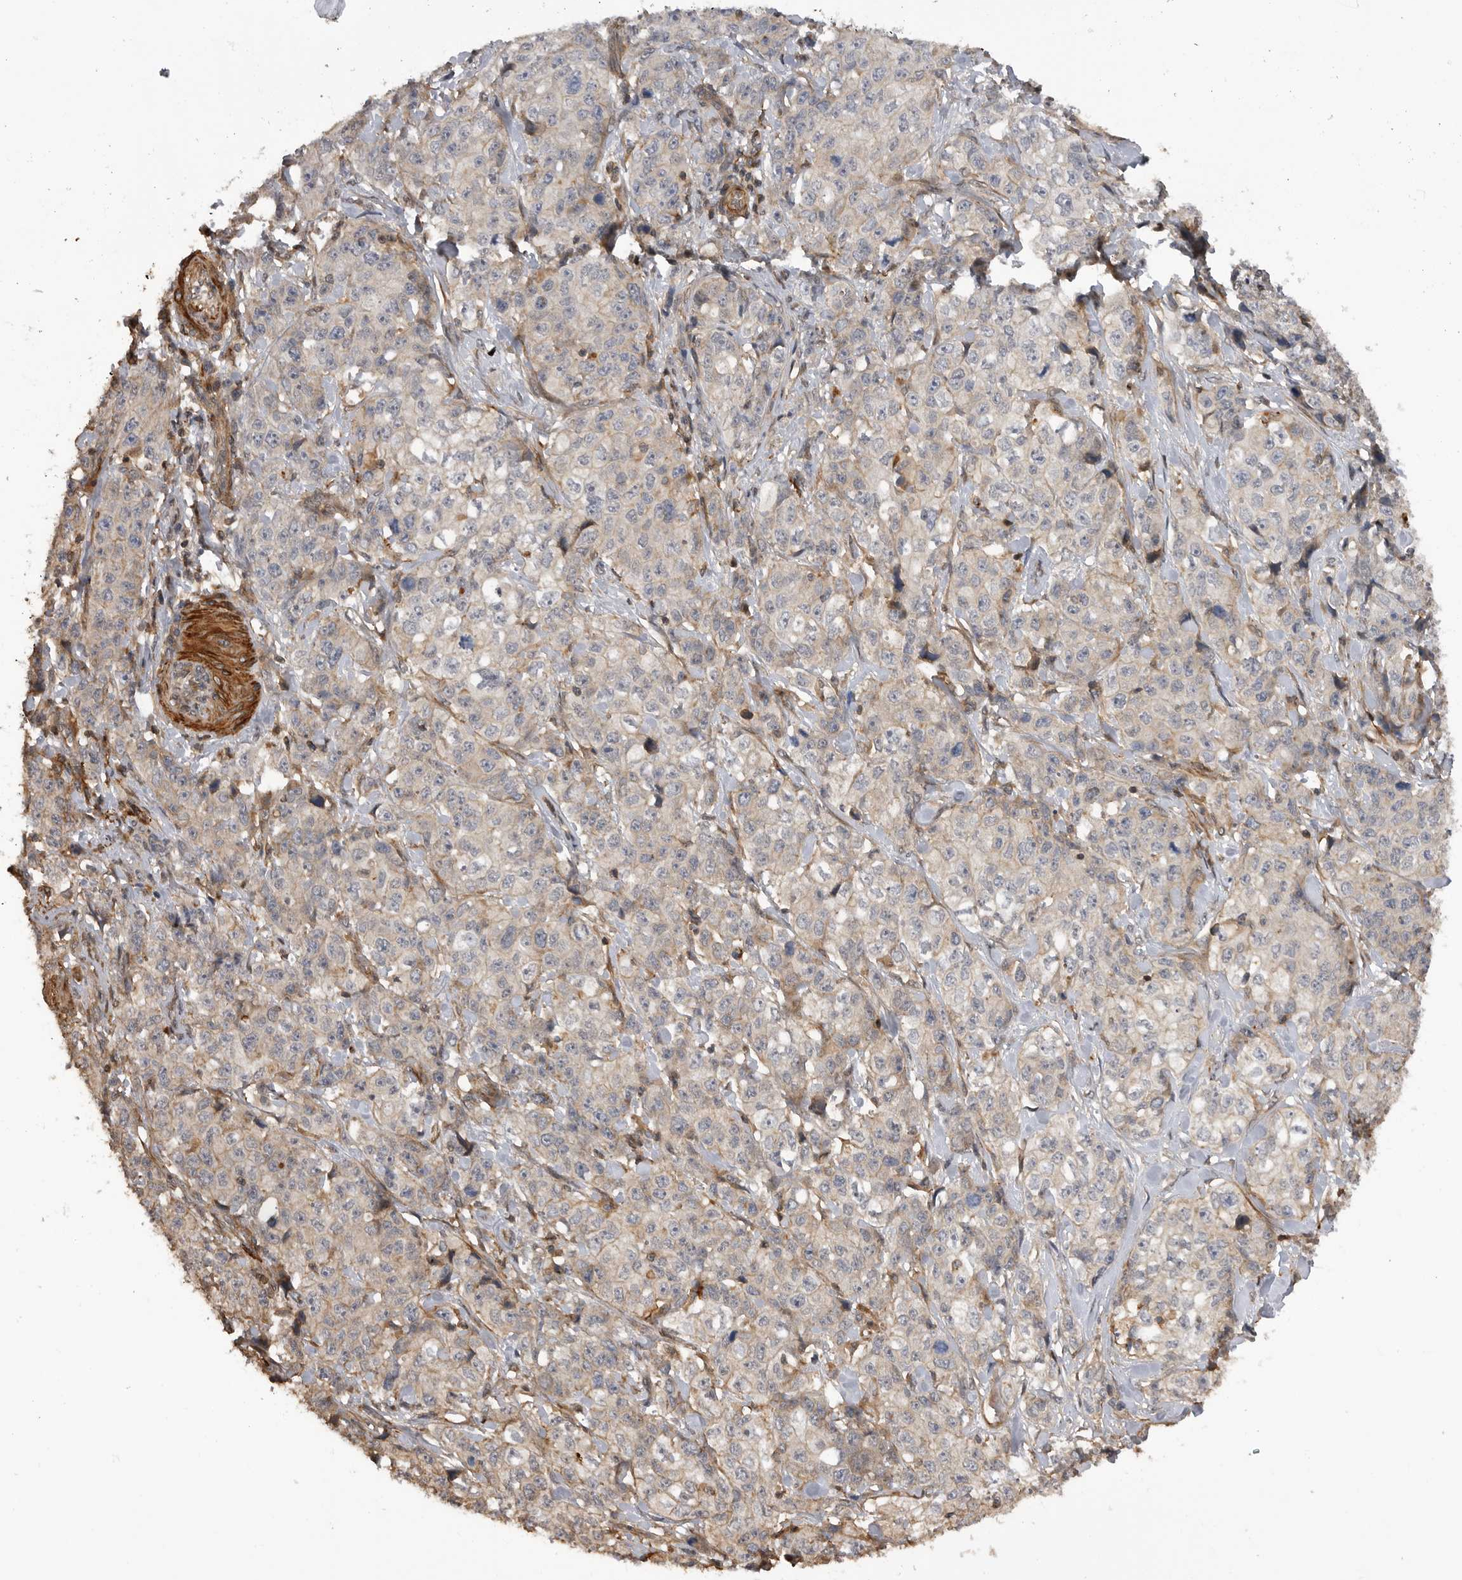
{"staining": {"intensity": "negative", "quantity": "none", "location": "none"}, "tissue": "stomach cancer", "cell_type": "Tumor cells", "image_type": "cancer", "snomed": [{"axis": "morphology", "description": "Adenocarcinoma, NOS"}, {"axis": "topography", "description": "Stomach"}], "caption": "This is an immunohistochemistry (IHC) image of human stomach cancer (adenocarcinoma). There is no staining in tumor cells.", "gene": "TRIM56", "patient": {"sex": "male", "age": 48}}